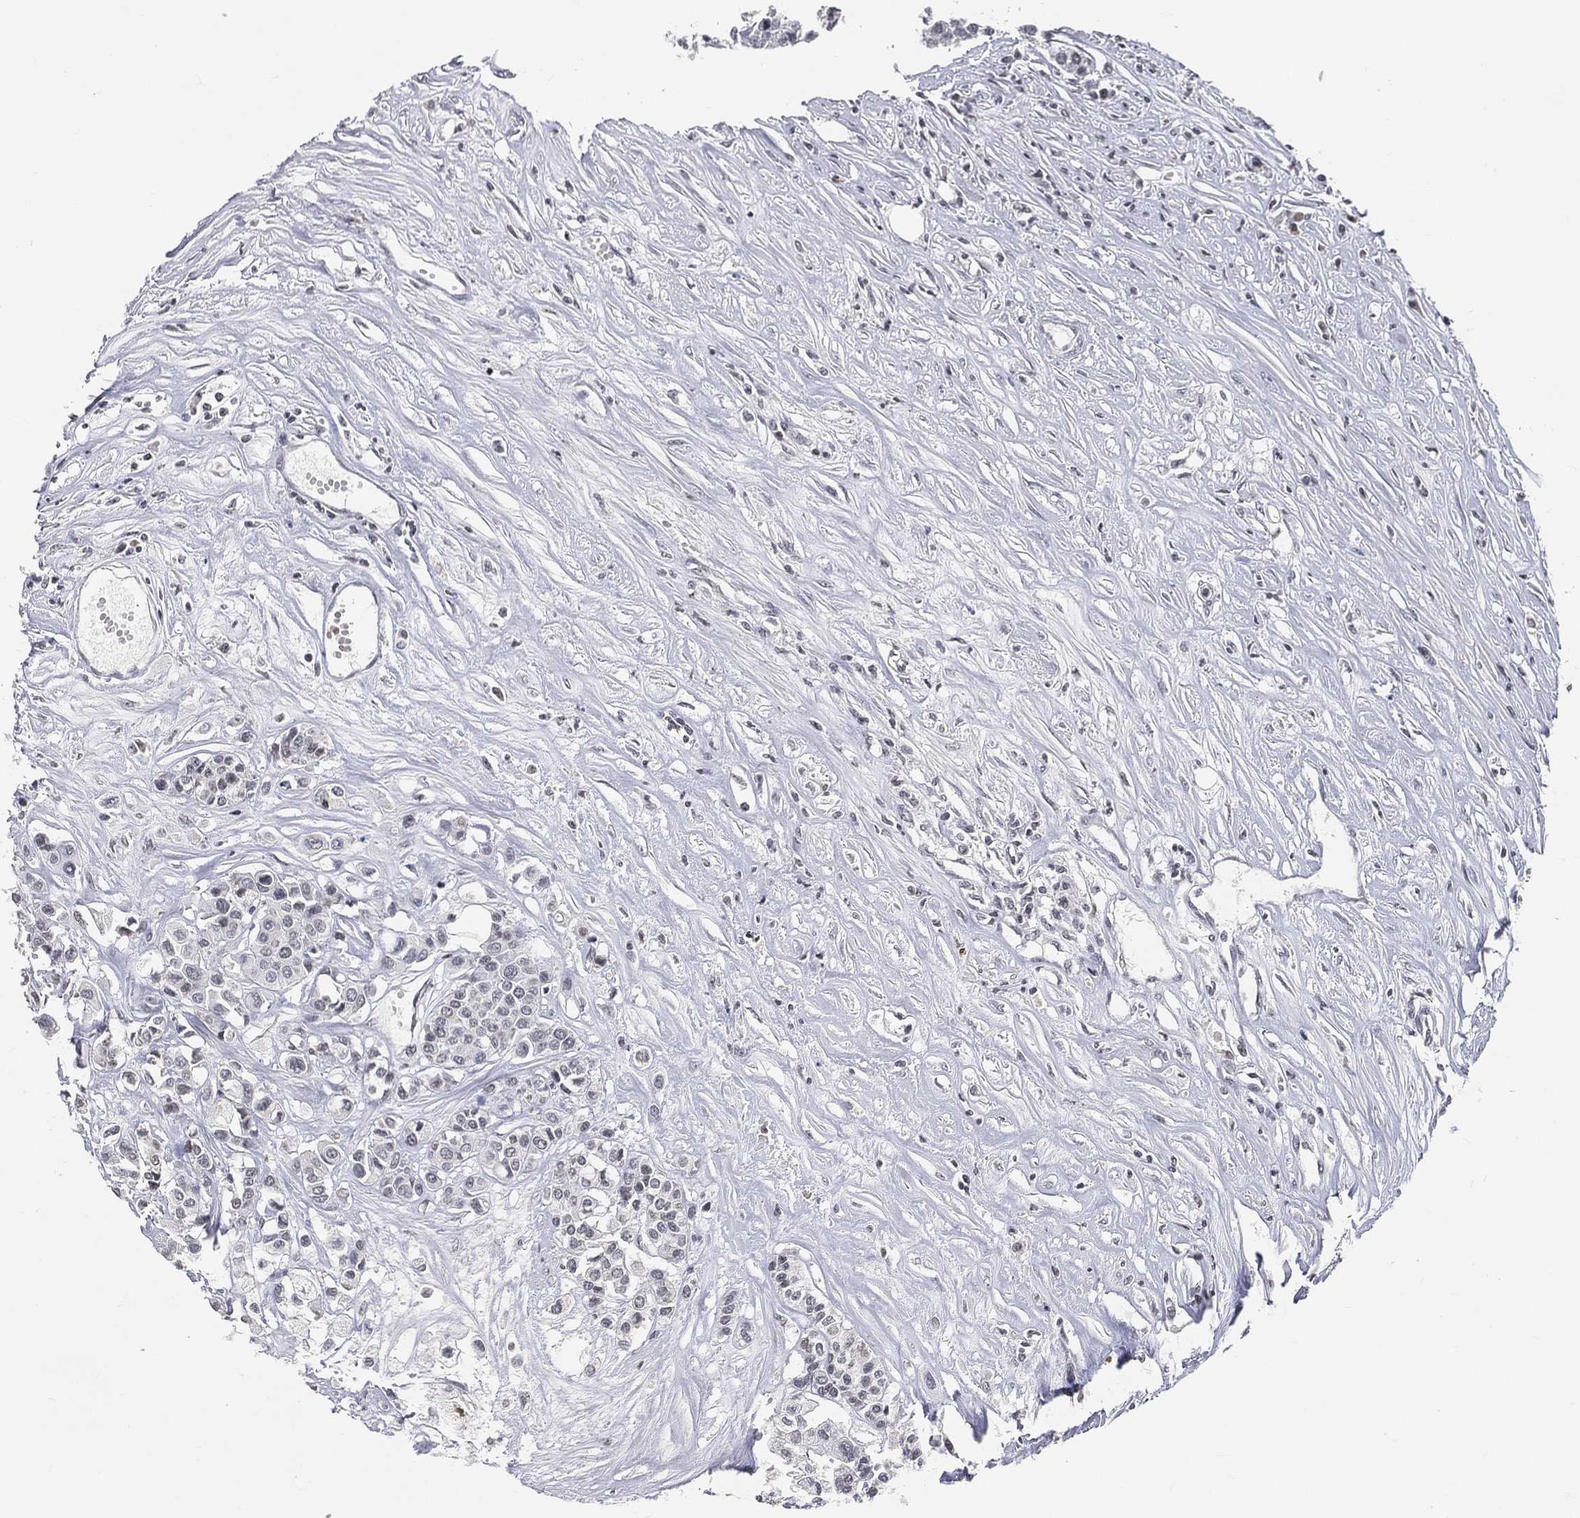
{"staining": {"intensity": "negative", "quantity": "none", "location": "none"}, "tissue": "carcinoid", "cell_type": "Tumor cells", "image_type": "cancer", "snomed": [{"axis": "morphology", "description": "Carcinoid, malignant, NOS"}, {"axis": "topography", "description": "Colon"}], "caption": "Tumor cells are negative for protein expression in human carcinoid.", "gene": "ARG1", "patient": {"sex": "male", "age": 81}}